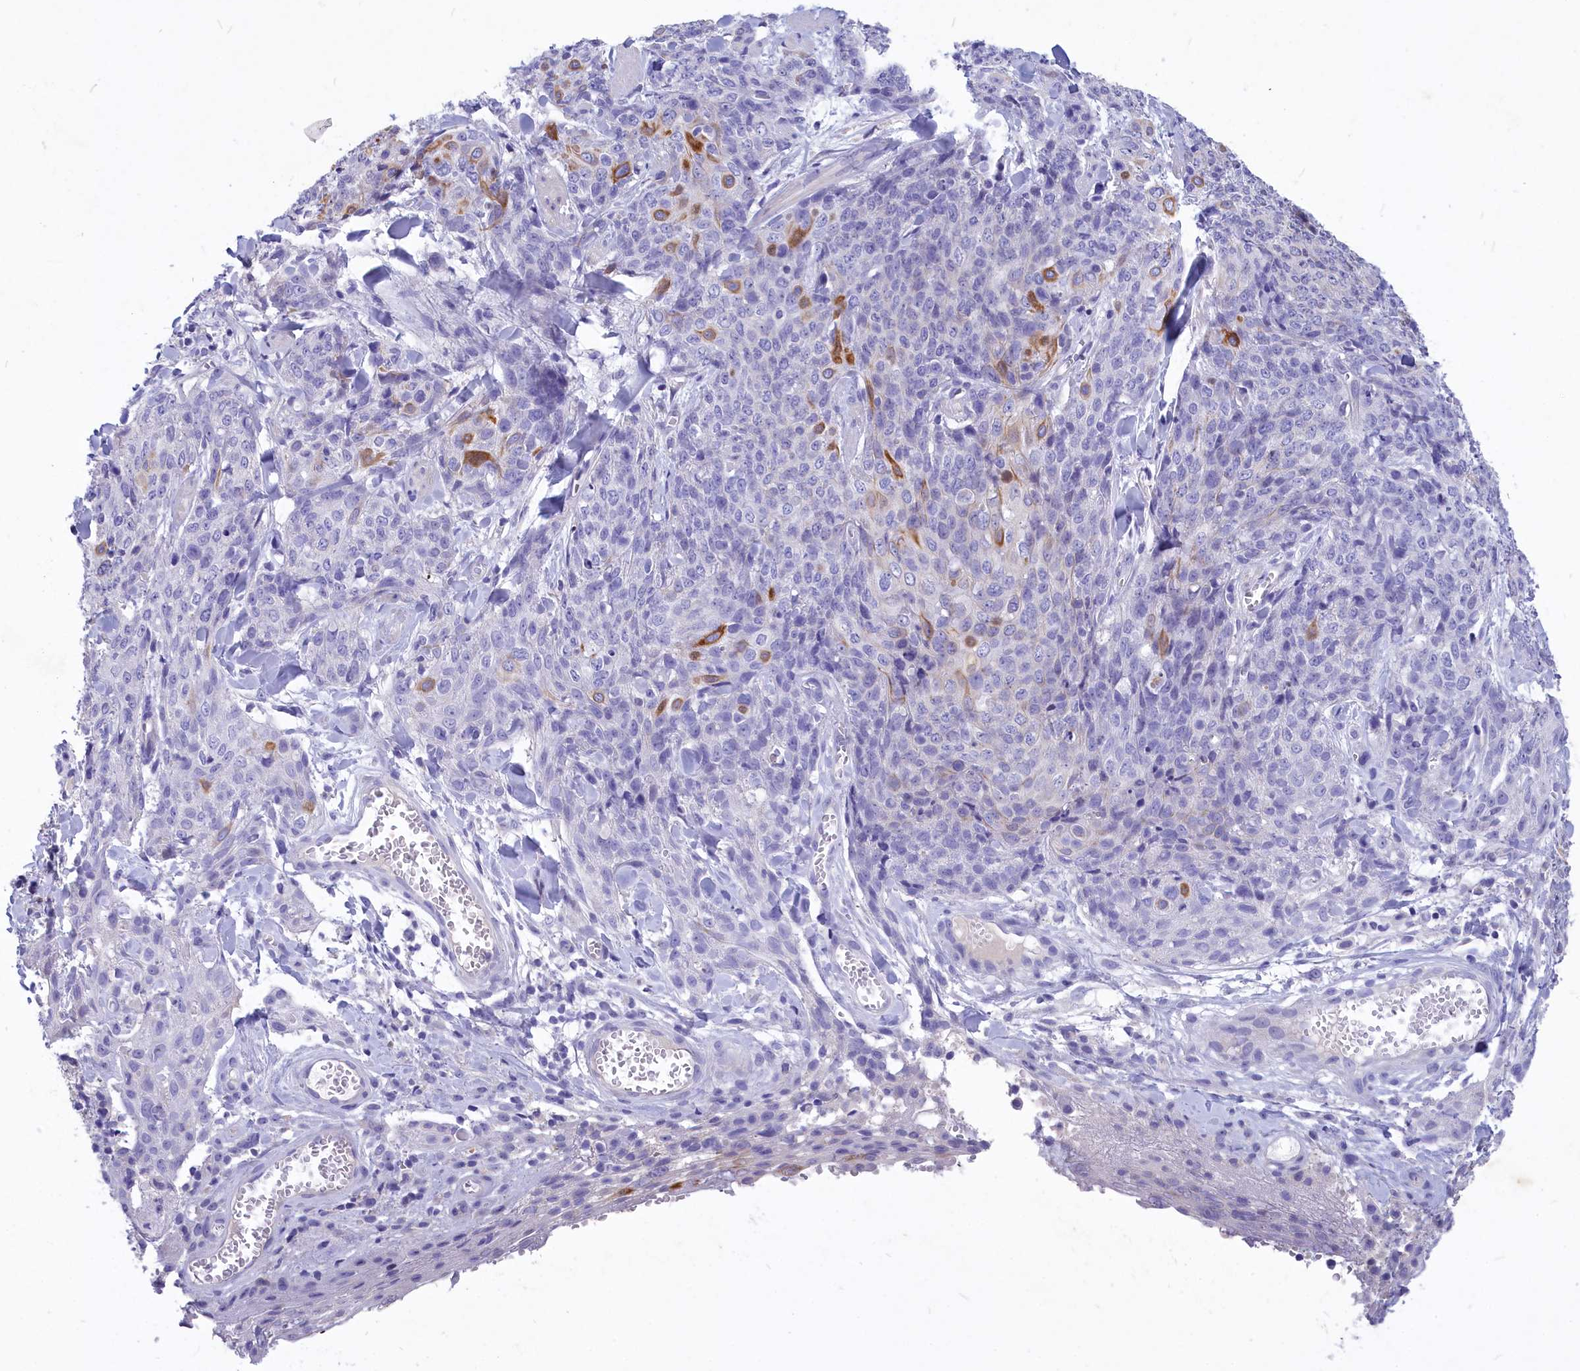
{"staining": {"intensity": "moderate", "quantity": "<25%", "location": "cytoplasmic/membranous"}, "tissue": "skin cancer", "cell_type": "Tumor cells", "image_type": "cancer", "snomed": [{"axis": "morphology", "description": "Squamous cell carcinoma, NOS"}, {"axis": "topography", "description": "Skin"}, {"axis": "topography", "description": "Vulva"}], "caption": "Immunohistochemical staining of human squamous cell carcinoma (skin) reveals moderate cytoplasmic/membranous protein staining in about <25% of tumor cells. The protein of interest is shown in brown color, while the nuclei are stained blue.", "gene": "DEFB119", "patient": {"sex": "female", "age": 85}}